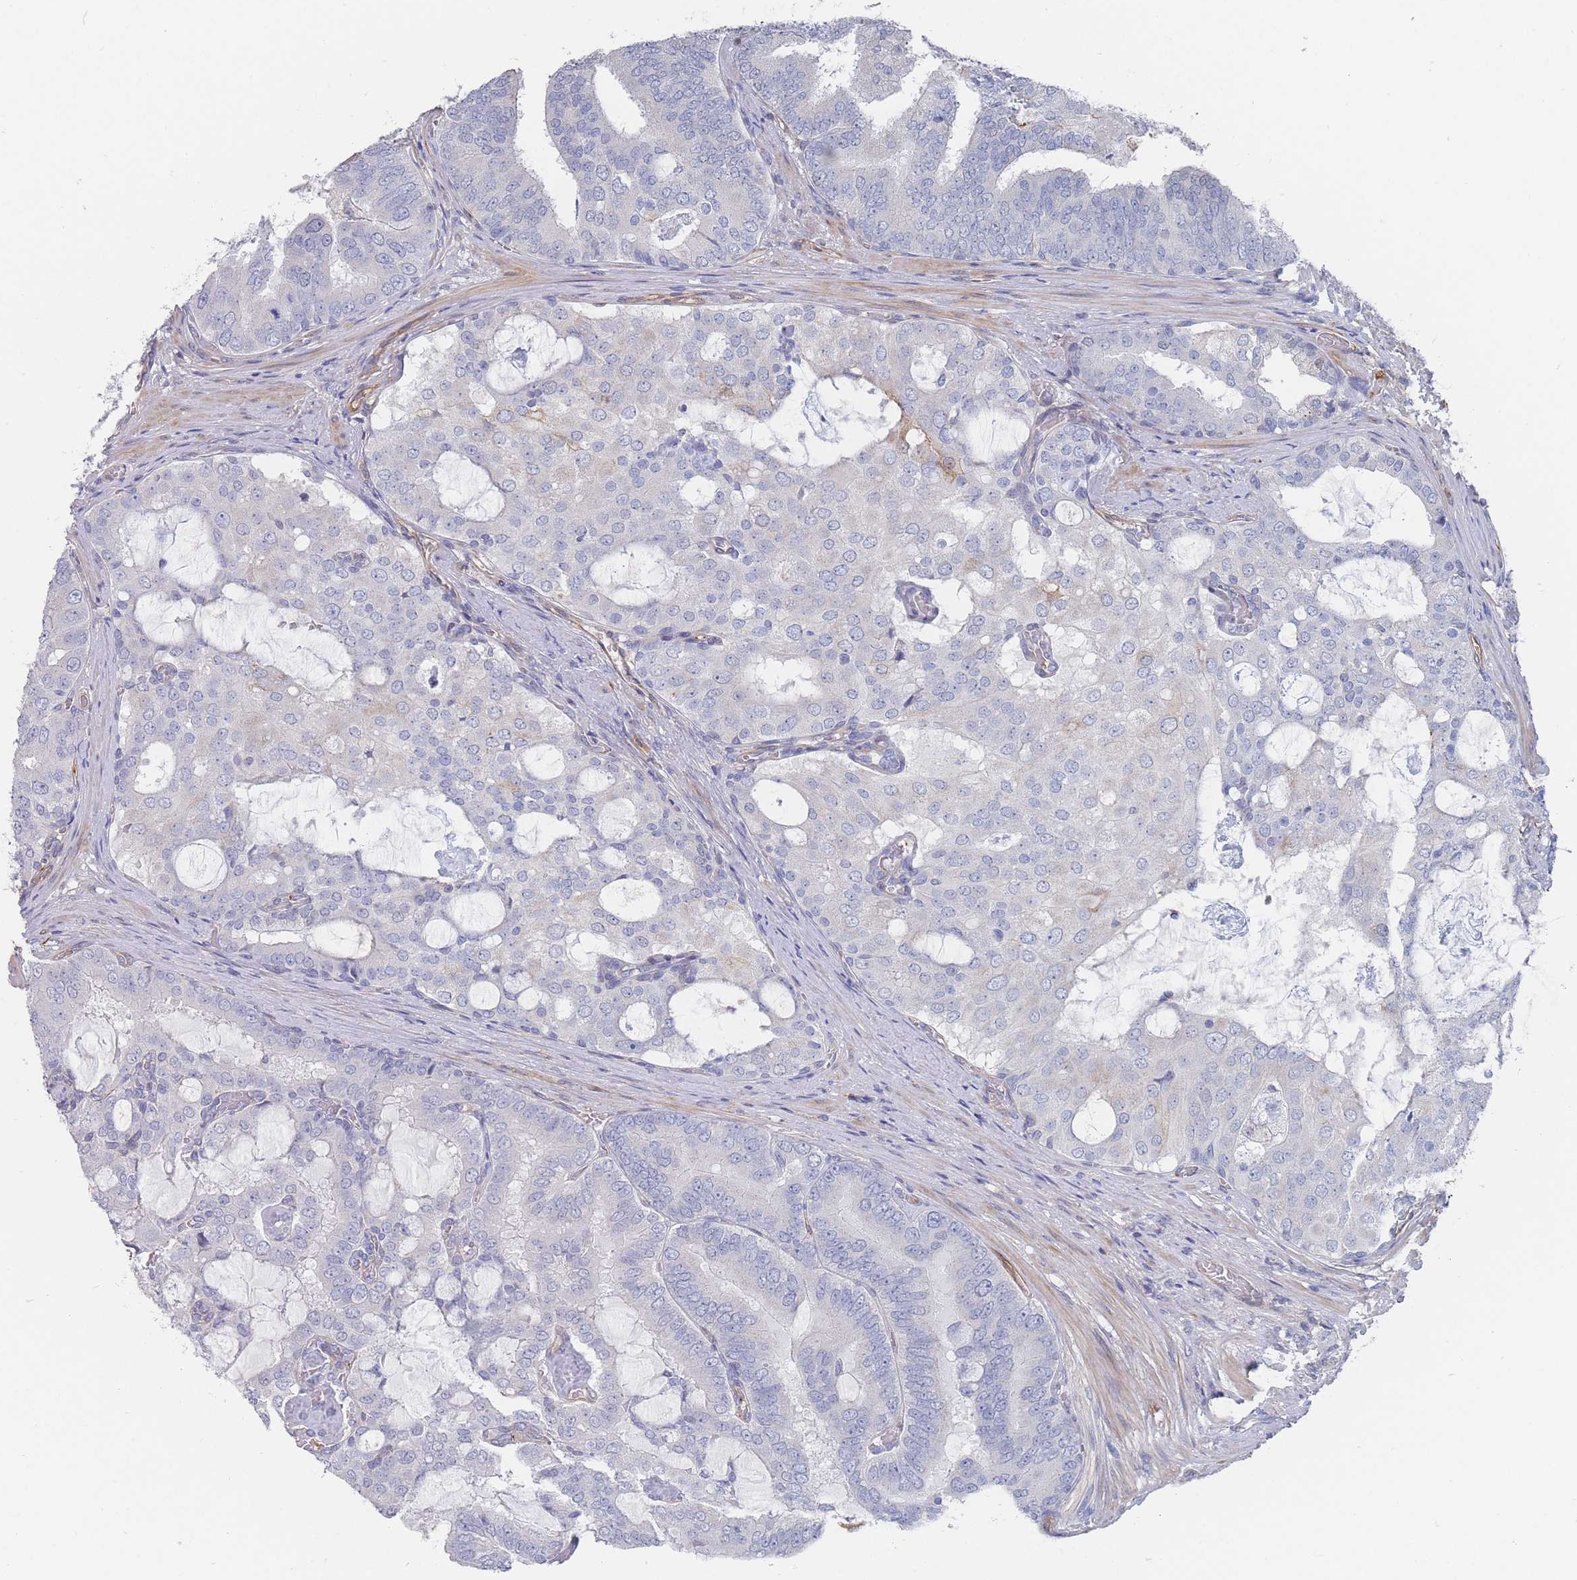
{"staining": {"intensity": "moderate", "quantity": "<25%", "location": "cytoplasmic/membranous"}, "tissue": "prostate cancer", "cell_type": "Tumor cells", "image_type": "cancer", "snomed": [{"axis": "morphology", "description": "Adenocarcinoma, High grade"}, {"axis": "topography", "description": "Prostate"}], "caption": "Tumor cells display low levels of moderate cytoplasmic/membranous positivity in about <25% of cells in human prostate cancer. (brown staining indicates protein expression, while blue staining denotes nuclei).", "gene": "G6PC1", "patient": {"sex": "male", "age": 55}}